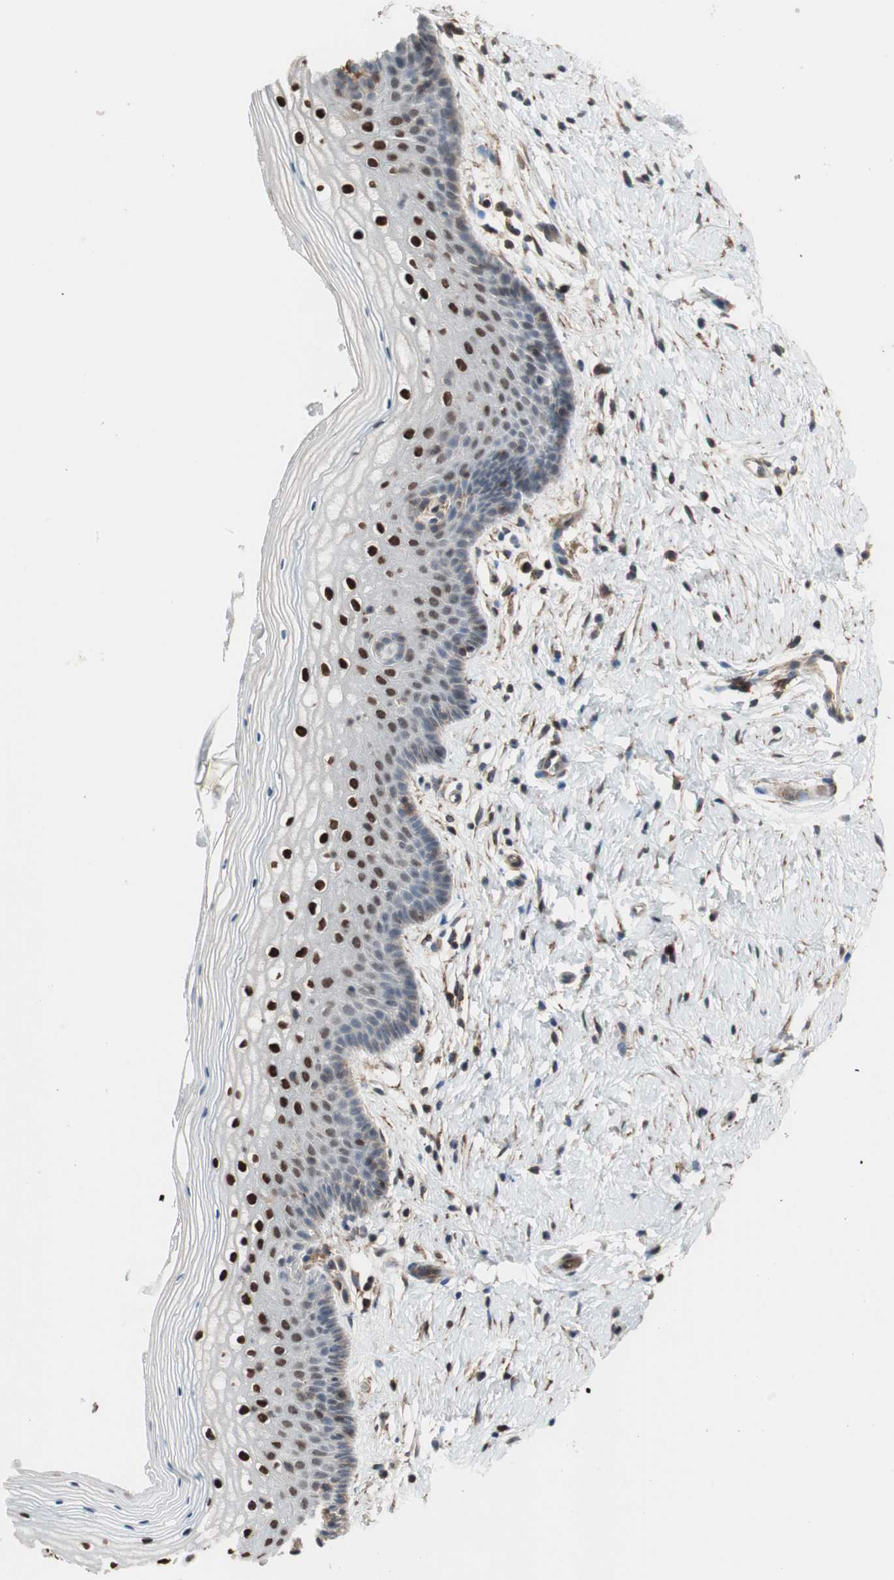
{"staining": {"intensity": "strong", "quantity": "25%-75%", "location": "nuclear"}, "tissue": "vagina", "cell_type": "Squamous epithelial cells", "image_type": "normal", "snomed": [{"axis": "morphology", "description": "Normal tissue, NOS"}, {"axis": "topography", "description": "Vagina"}], "caption": "Immunohistochemical staining of benign vagina demonstrates strong nuclear protein staining in approximately 25%-75% of squamous epithelial cells.", "gene": "GRHL1", "patient": {"sex": "female", "age": 46}}